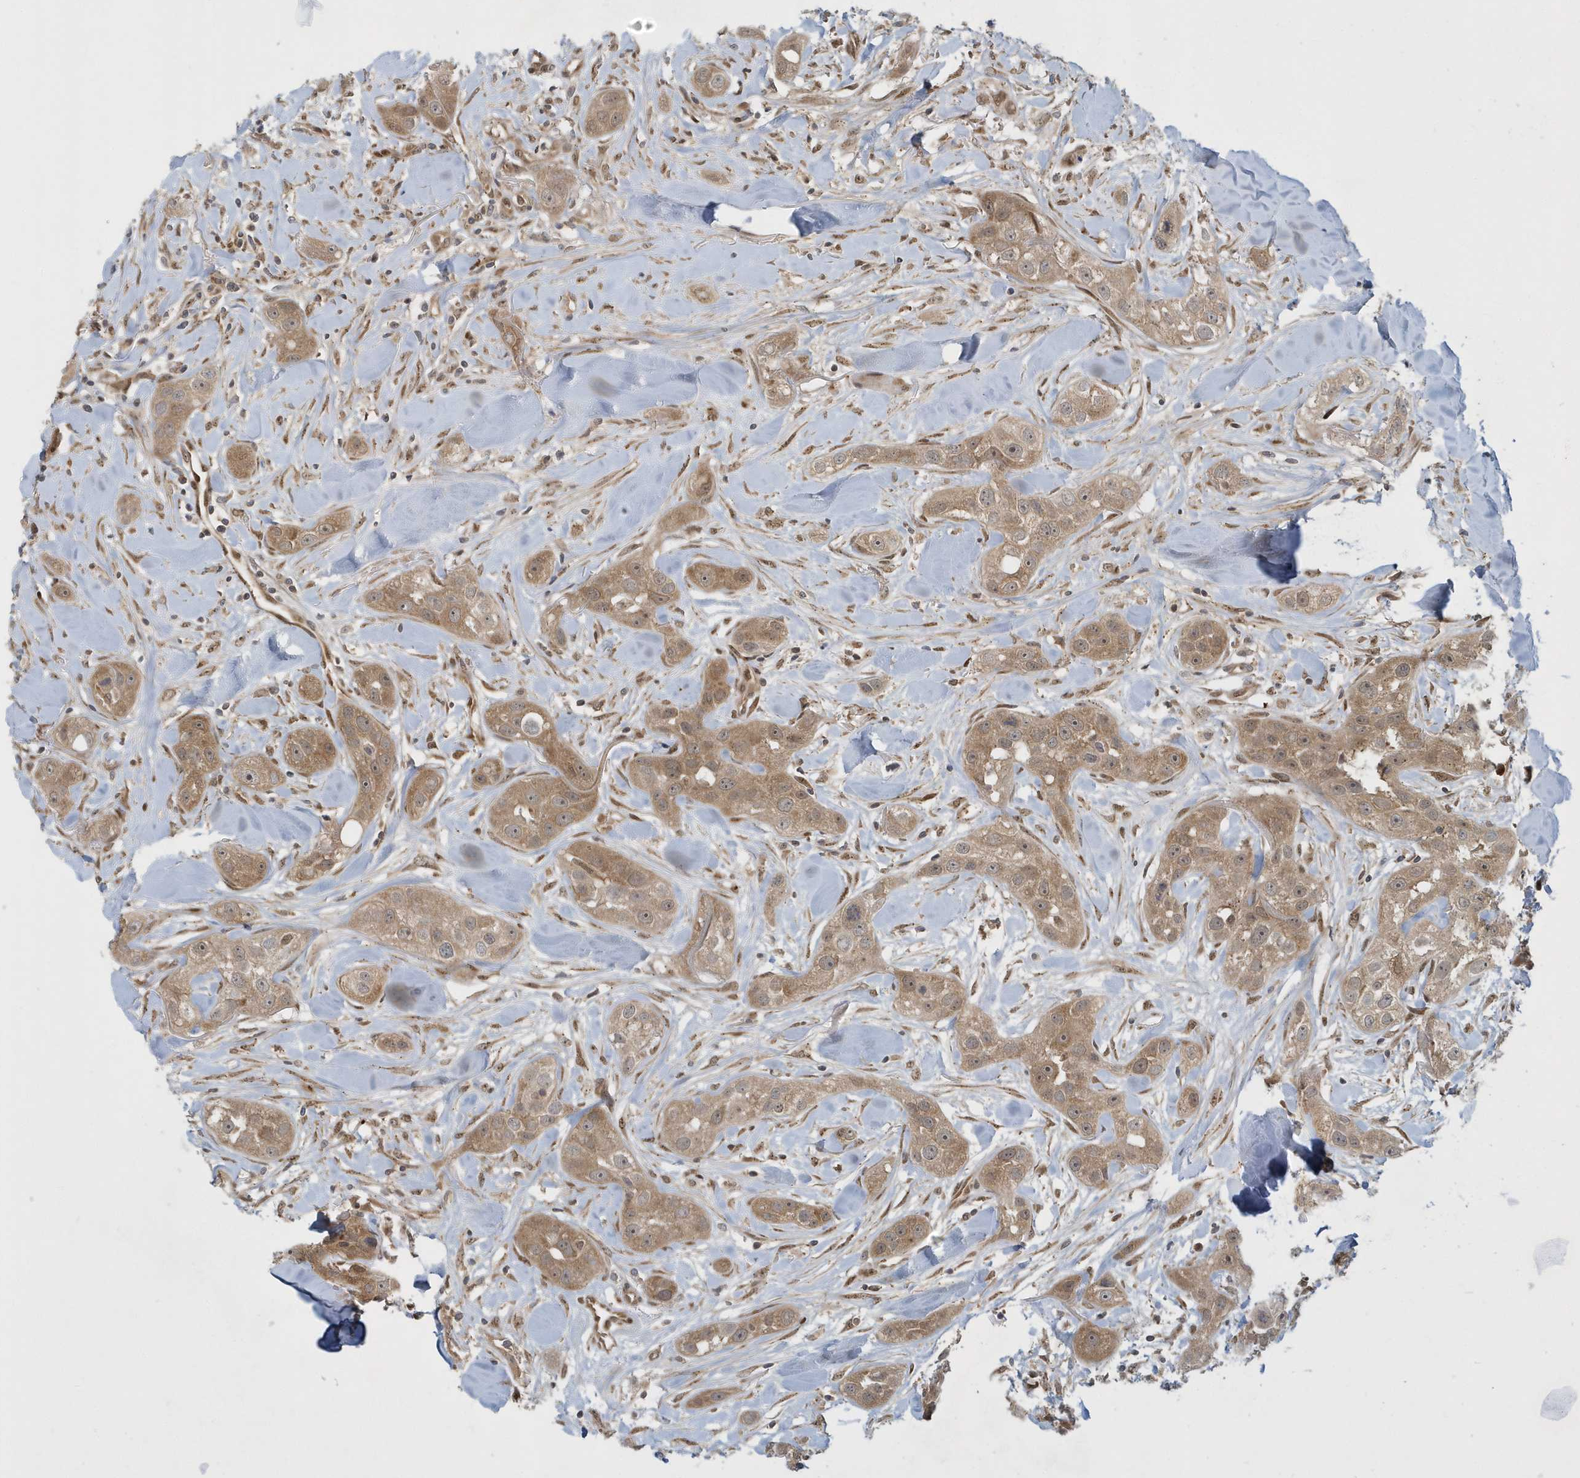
{"staining": {"intensity": "moderate", "quantity": ">75%", "location": "cytoplasmic/membranous"}, "tissue": "head and neck cancer", "cell_type": "Tumor cells", "image_type": "cancer", "snomed": [{"axis": "morphology", "description": "Normal tissue, NOS"}, {"axis": "morphology", "description": "Squamous cell carcinoma, NOS"}, {"axis": "topography", "description": "Skeletal muscle"}, {"axis": "topography", "description": "Head-Neck"}], "caption": "Head and neck cancer was stained to show a protein in brown. There is medium levels of moderate cytoplasmic/membranous positivity in about >75% of tumor cells. (DAB = brown stain, brightfield microscopy at high magnification).", "gene": "ATG4A", "patient": {"sex": "male", "age": 51}}